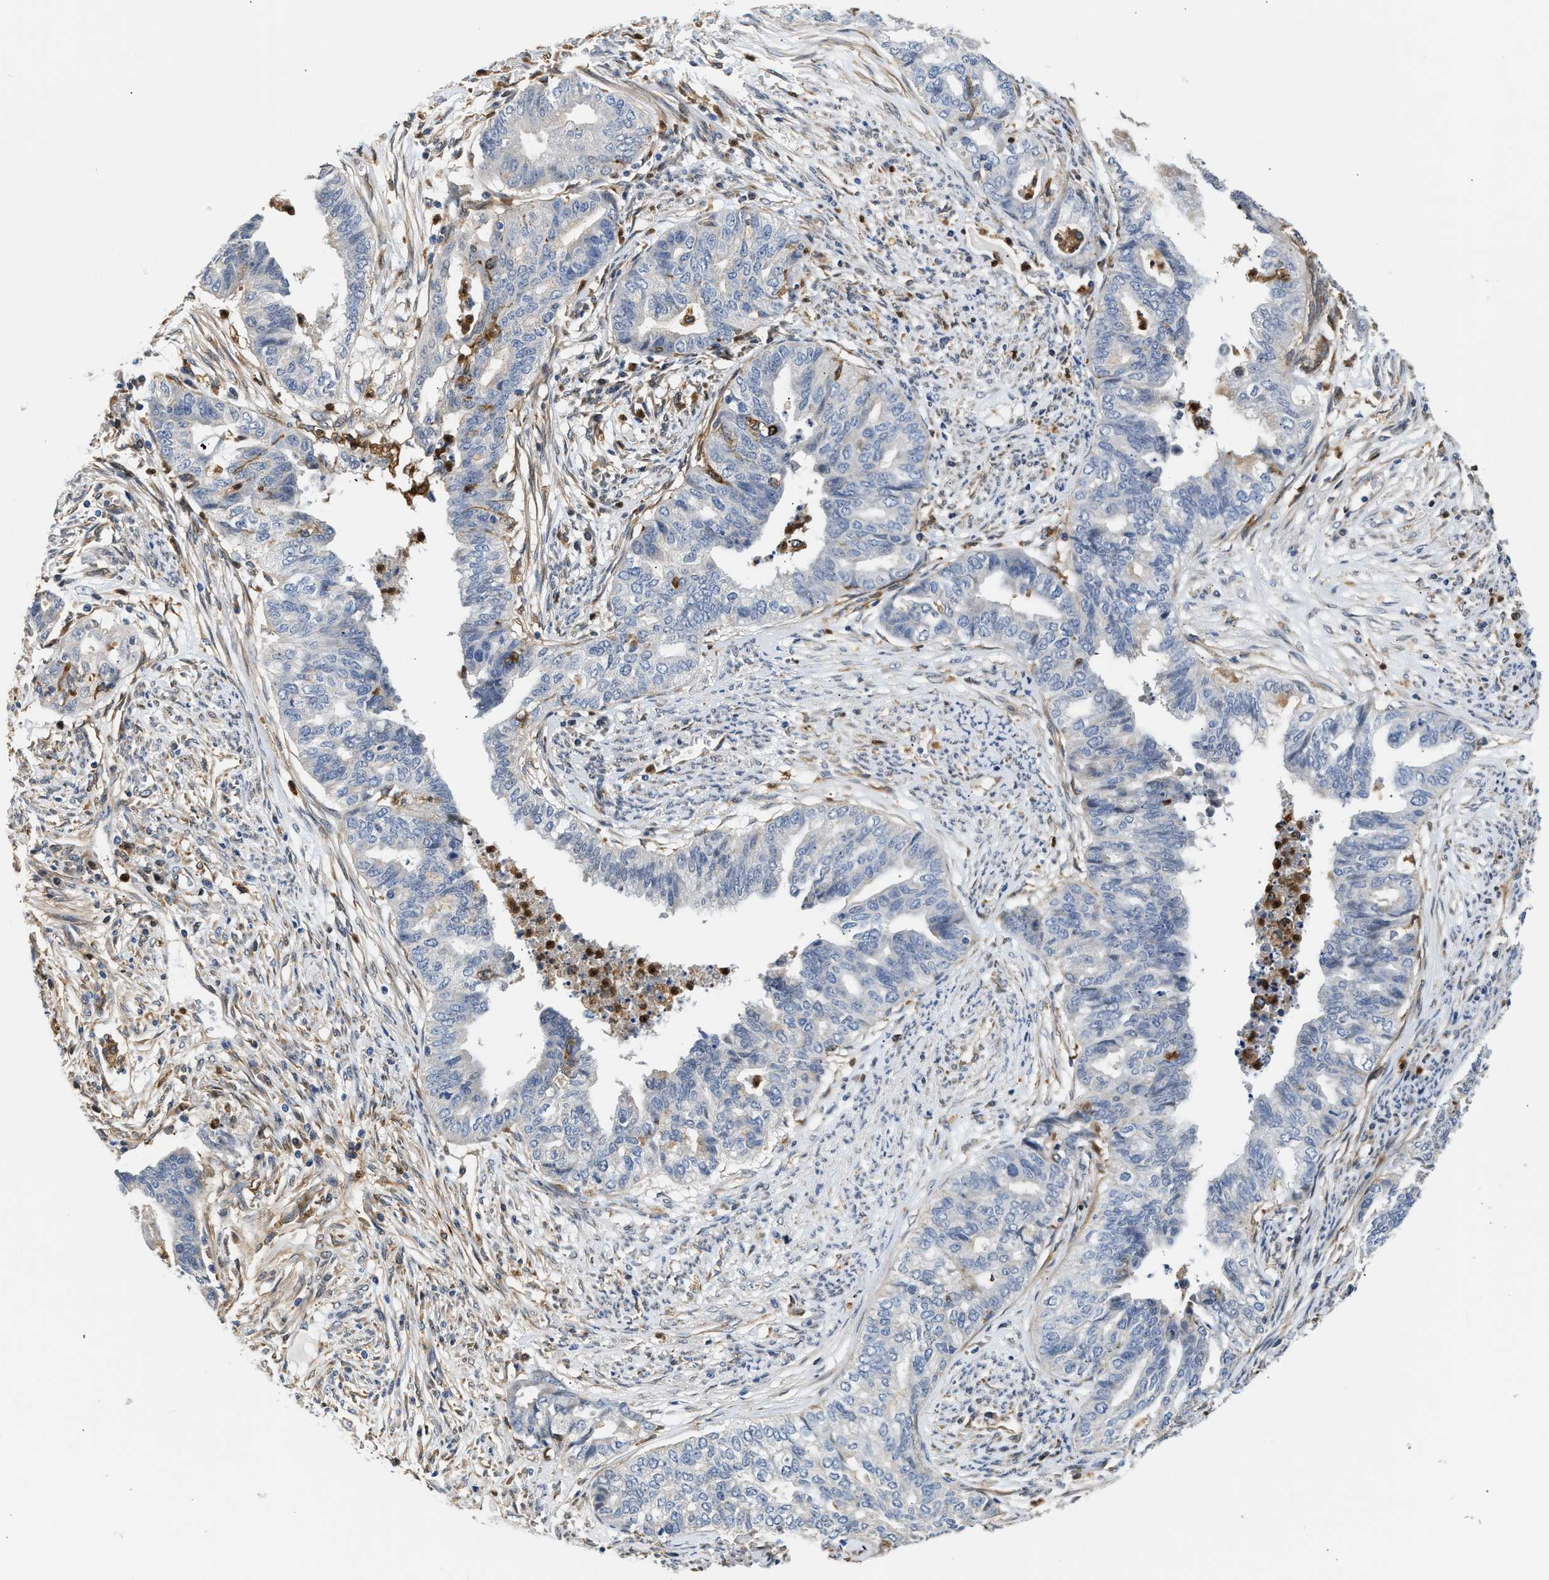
{"staining": {"intensity": "weak", "quantity": "<25%", "location": "cytoplasmic/membranous"}, "tissue": "endometrial cancer", "cell_type": "Tumor cells", "image_type": "cancer", "snomed": [{"axis": "morphology", "description": "Adenocarcinoma, NOS"}, {"axis": "topography", "description": "Endometrium"}], "caption": "IHC of endometrial cancer (adenocarcinoma) demonstrates no positivity in tumor cells.", "gene": "RAB31", "patient": {"sex": "female", "age": 79}}